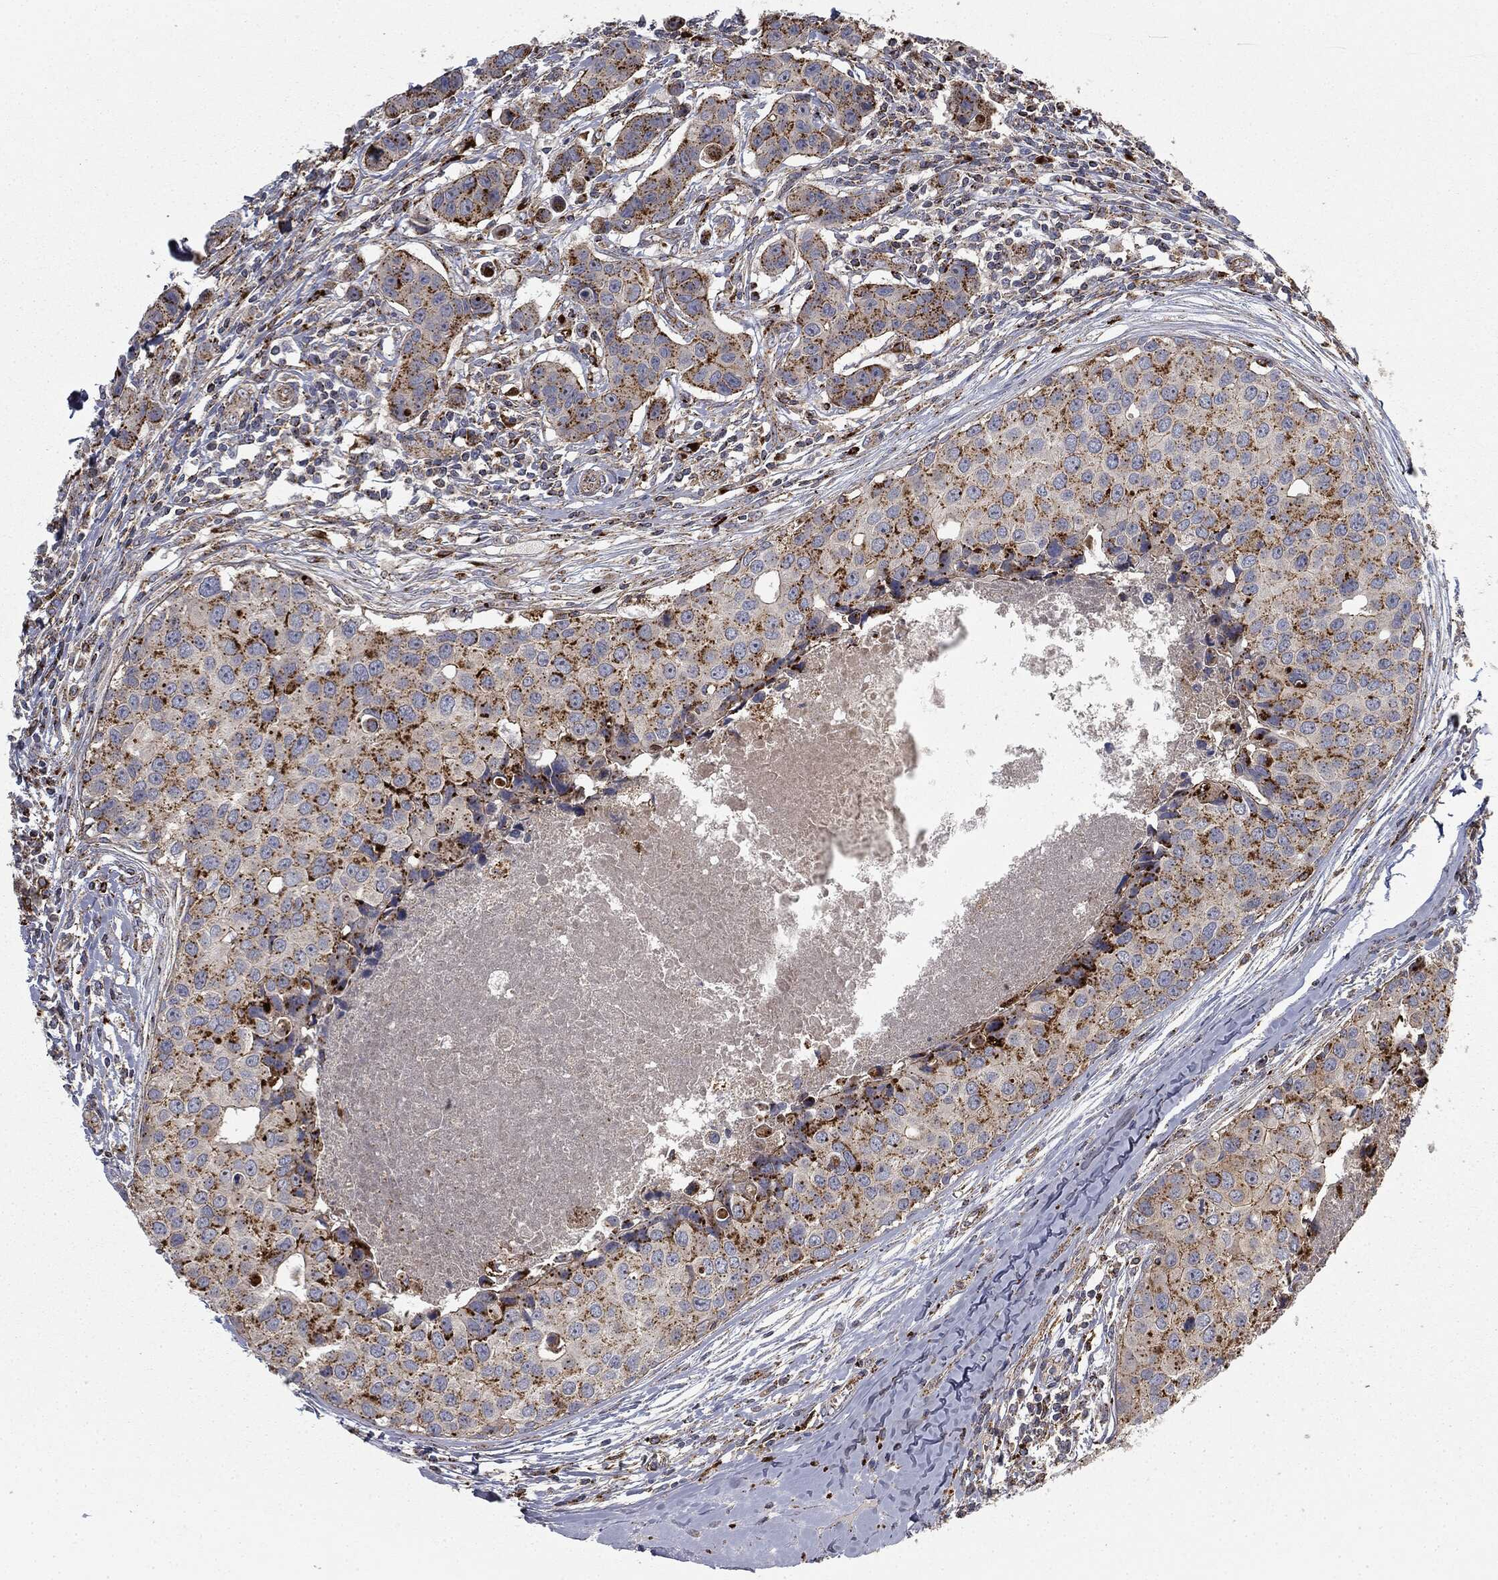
{"staining": {"intensity": "strong", "quantity": ">75%", "location": "cytoplasmic/membranous"}, "tissue": "breast cancer", "cell_type": "Tumor cells", "image_type": "cancer", "snomed": [{"axis": "morphology", "description": "Duct carcinoma"}, {"axis": "topography", "description": "Breast"}], "caption": "Human intraductal carcinoma (breast) stained for a protein (brown) reveals strong cytoplasmic/membranous positive expression in about >75% of tumor cells.", "gene": "CTSA", "patient": {"sex": "female", "age": 24}}